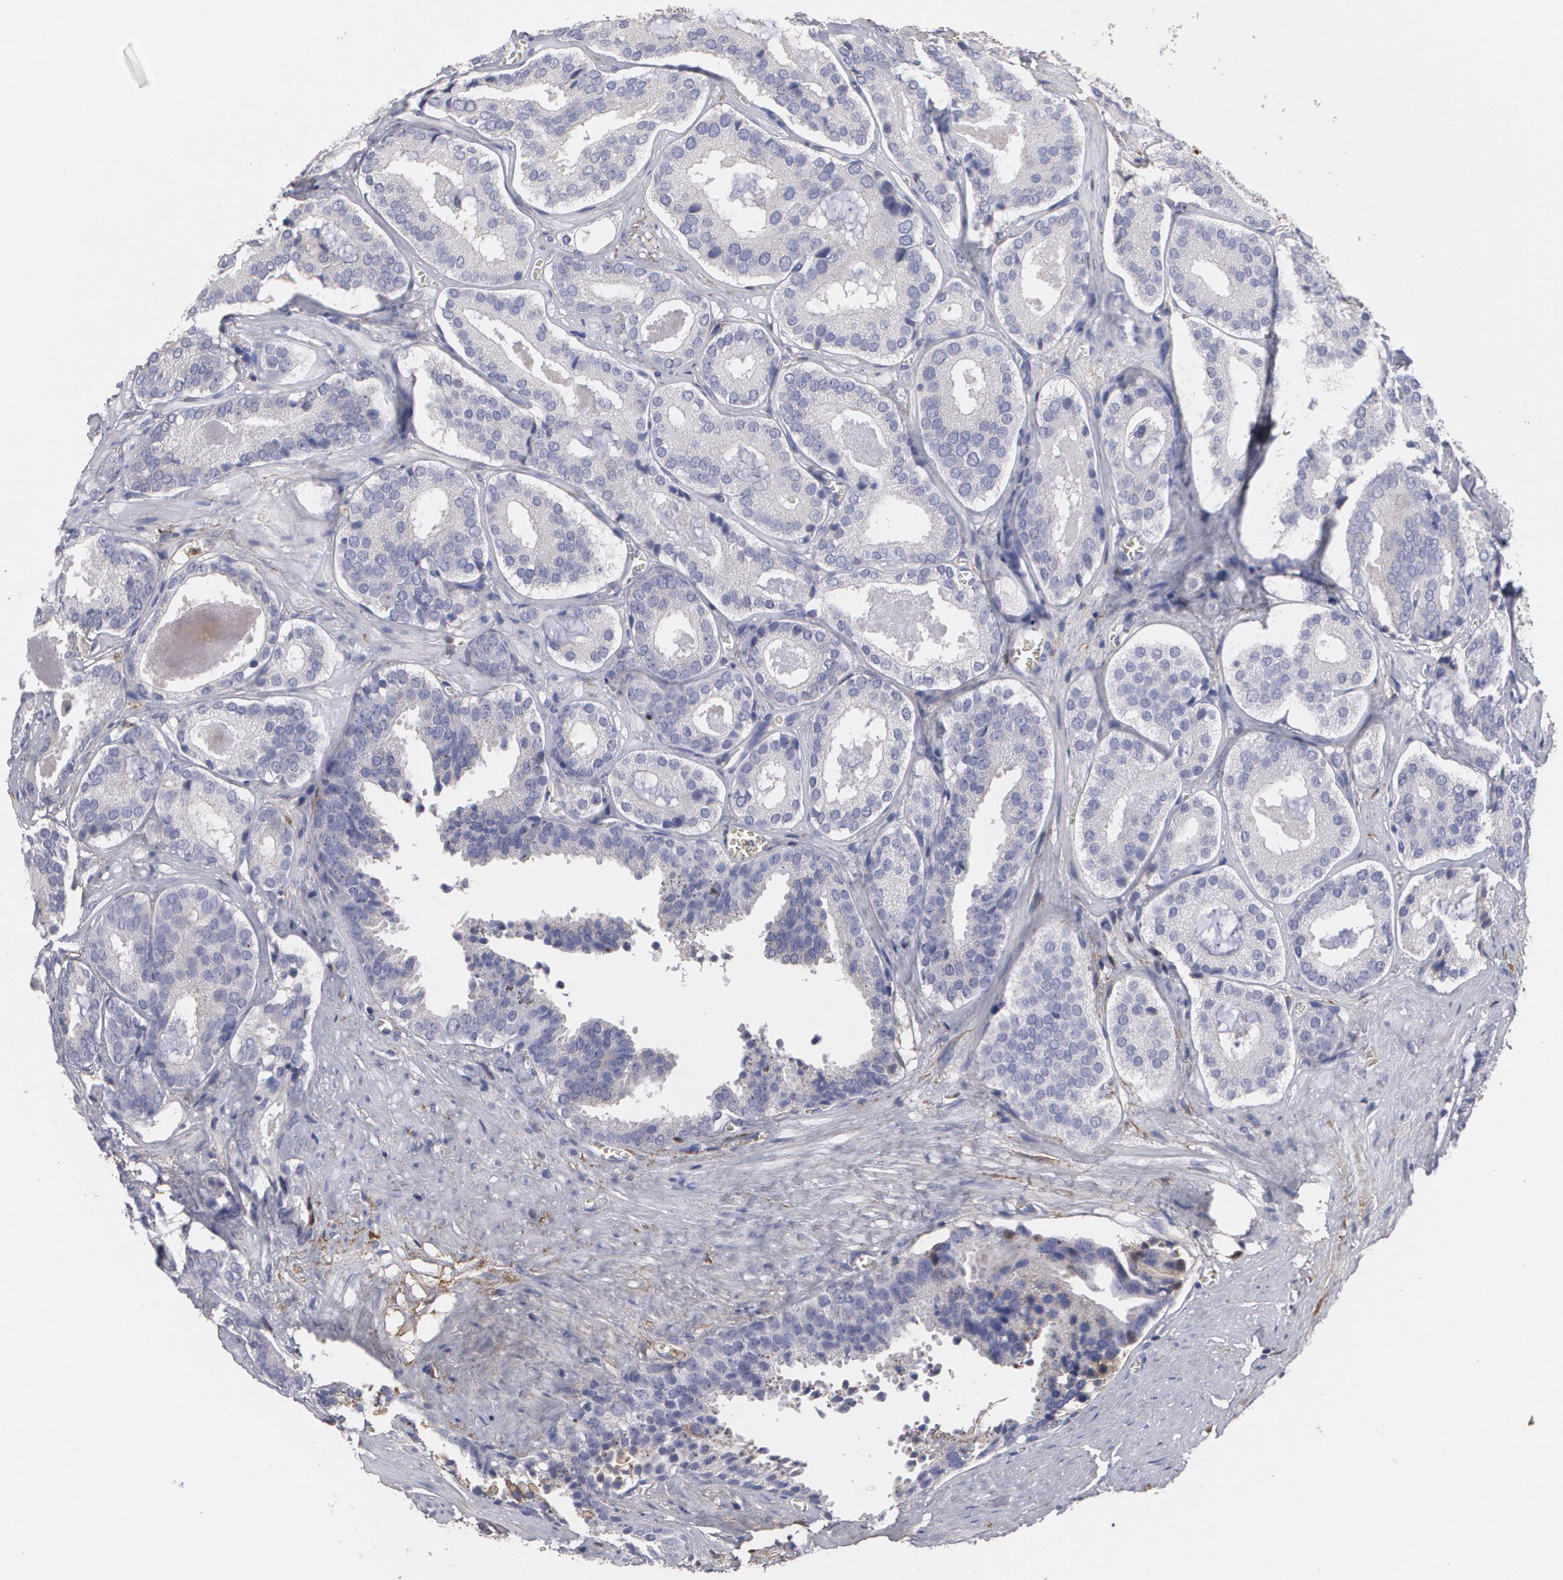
{"staining": {"intensity": "negative", "quantity": "none", "location": "none"}, "tissue": "prostate cancer", "cell_type": "Tumor cells", "image_type": "cancer", "snomed": [{"axis": "morphology", "description": "Adenocarcinoma, Medium grade"}, {"axis": "topography", "description": "Prostate"}], "caption": "This image is of prostate cancer stained with IHC to label a protein in brown with the nuclei are counter-stained blue. There is no staining in tumor cells.", "gene": "FBLN1", "patient": {"sex": "male", "age": 64}}